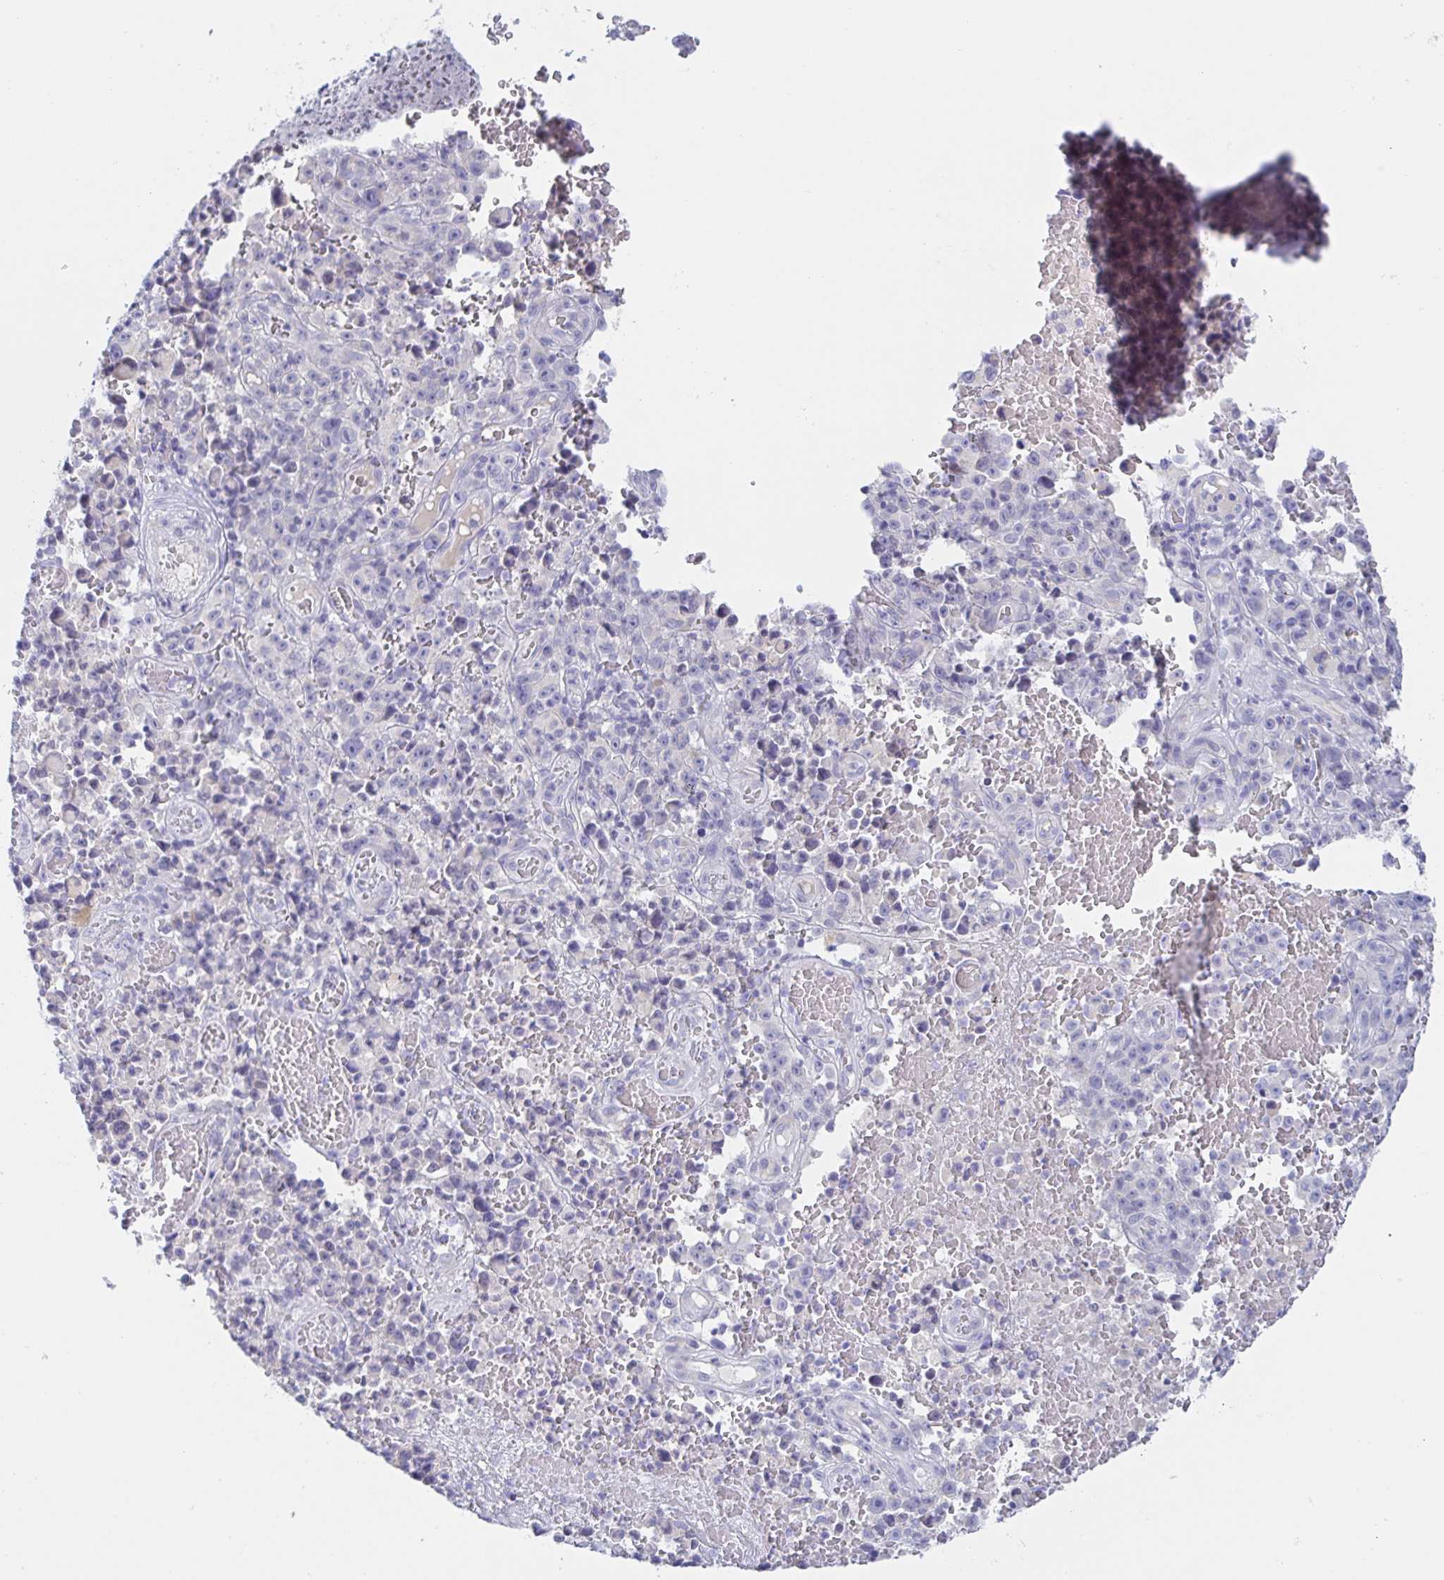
{"staining": {"intensity": "negative", "quantity": "none", "location": "none"}, "tissue": "melanoma", "cell_type": "Tumor cells", "image_type": "cancer", "snomed": [{"axis": "morphology", "description": "Malignant melanoma, NOS"}, {"axis": "topography", "description": "Skin"}], "caption": "Malignant melanoma stained for a protein using immunohistochemistry (IHC) exhibits no positivity tumor cells.", "gene": "SIAH3", "patient": {"sex": "female", "age": 82}}